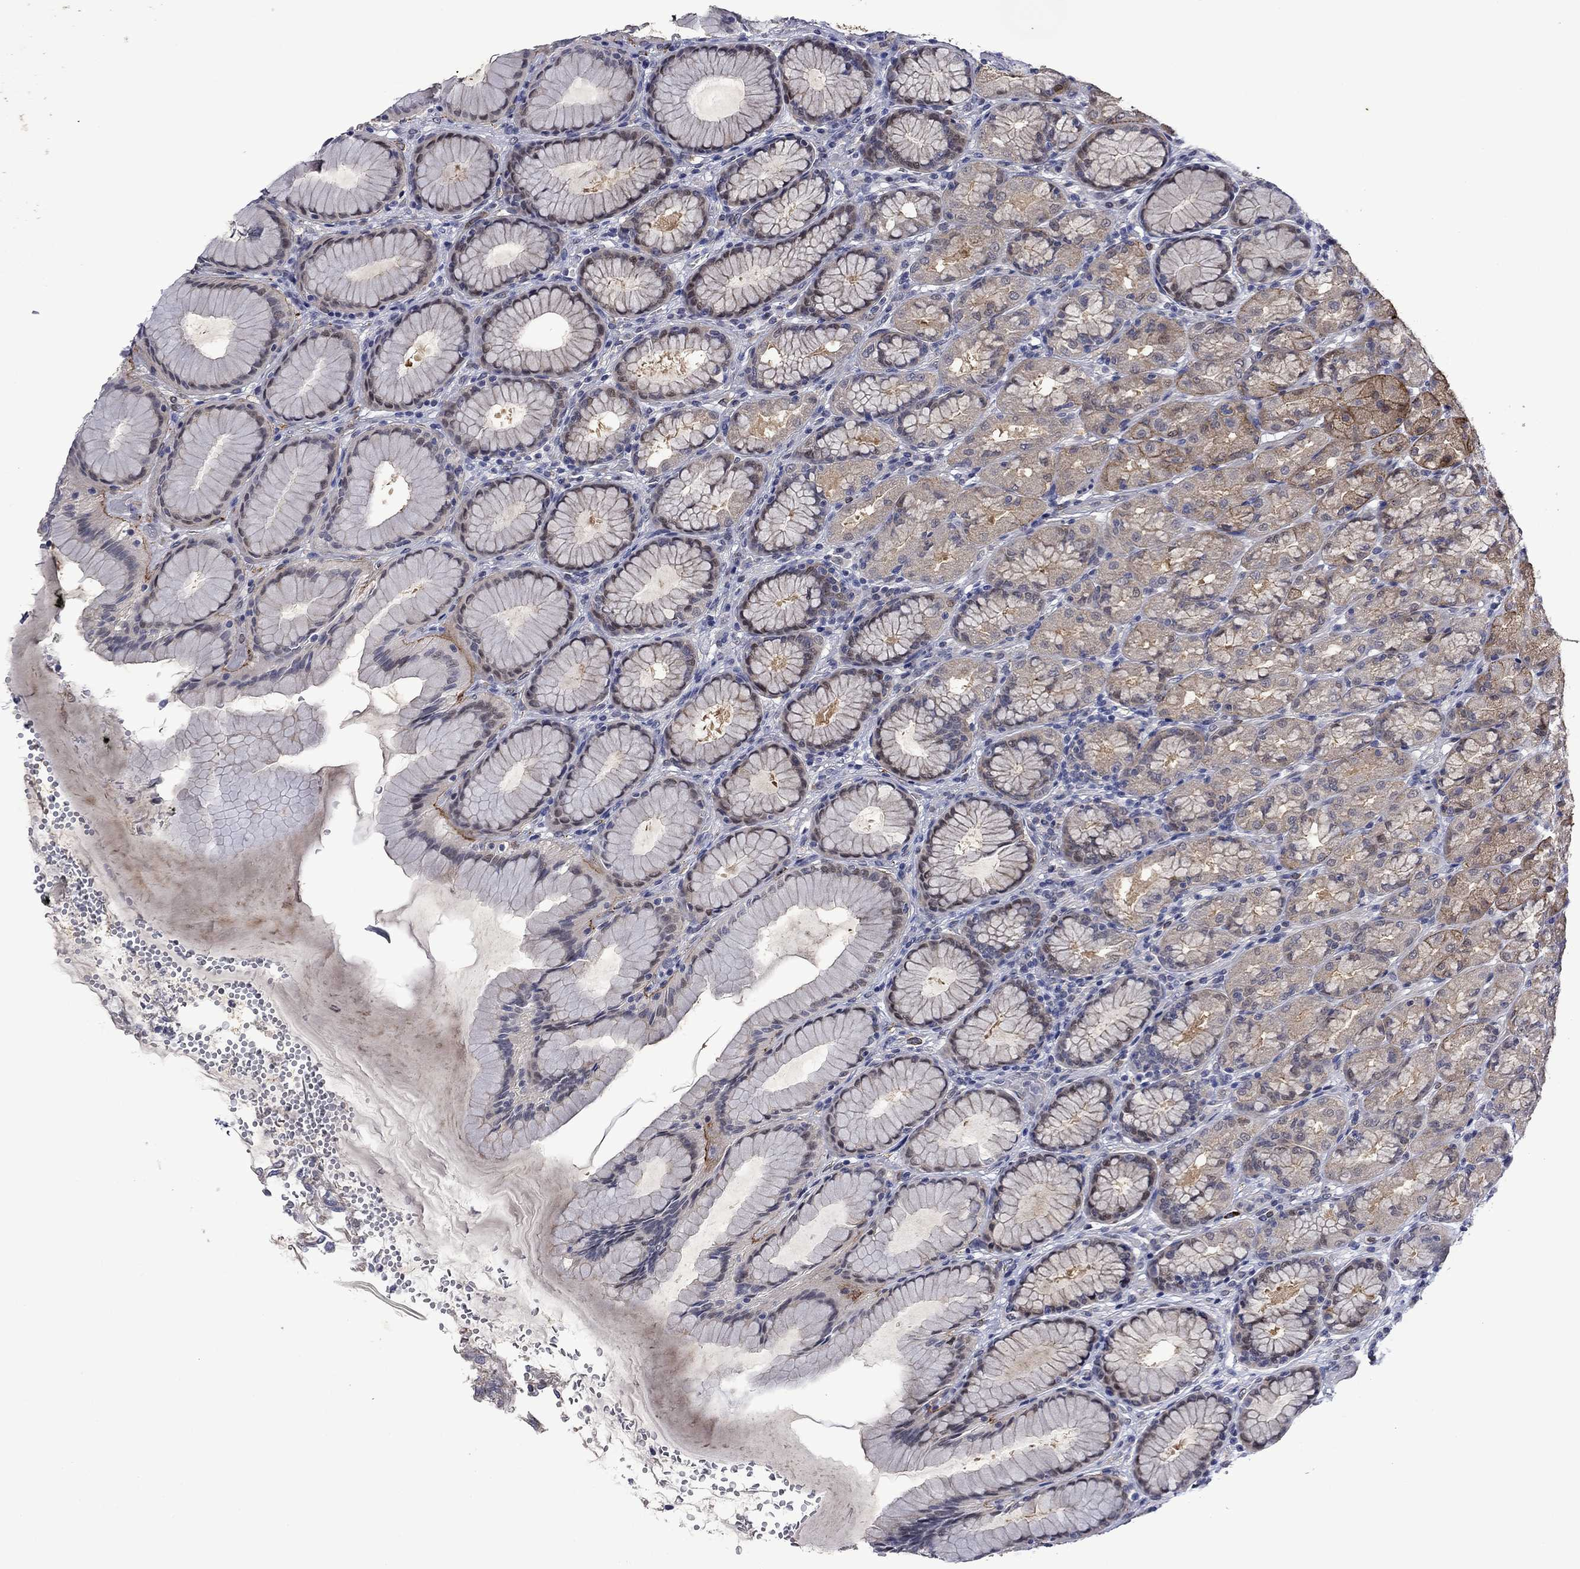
{"staining": {"intensity": "moderate", "quantity": "25%-75%", "location": "cytoplasmic/membranous"}, "tissue": "stomach", "cell_type": "Glandular cells", "image_type": "normal", "snomed": [{"axis": "morphology", "description": "Normal tissue, NOS"}, {"axis": "morphology", "description": "Adenocarcinoma, NOS"}, {"axis": "topography", "description": "Stomach"}], "caption": "A brown stain labels moderate cytoplasmic/membranous expression of a protein in glandular cells of benign stomach.", "gene": "PHKA1", "patient": {"sex": "female", "age": 79}}